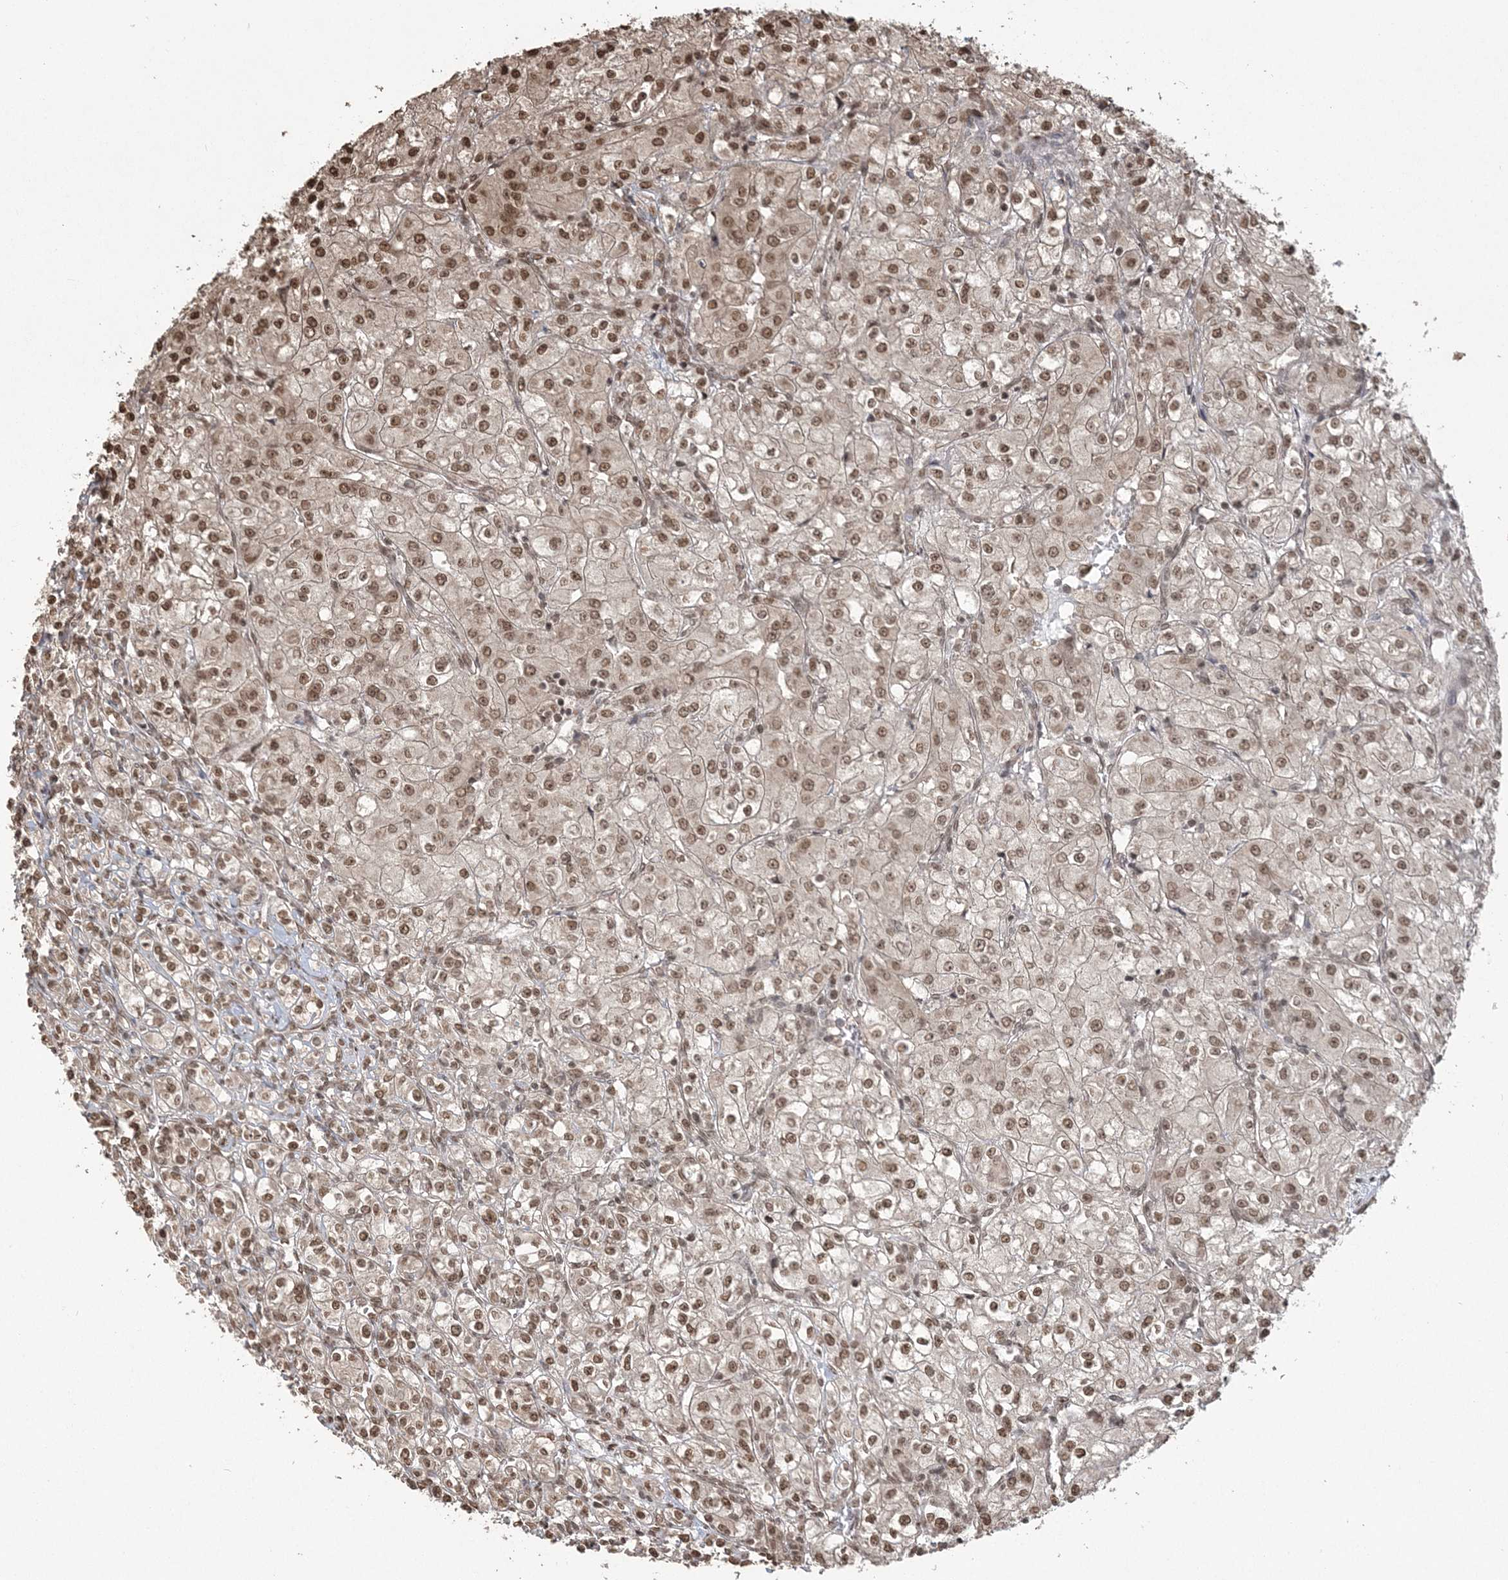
{"staining": {"intensity": "moderate", "quantity": ">75%", "location": "nuclear"}, "tissue": "renal cancer", "cell_type": "Tumor cells", "image_type": "cancer", "snomed": [{"axis": "morphology", "description": "Adenocarcinoma, NOS"}, {"axis": "topography", "description": "Kidney"}], "caption": "Renal cancer tissue demonstrates moderate nuclear expression in about >75% of tumor cells, visualized by immunohistochemistry.", "gene": "ZNF839", "patient": {"sex": "male", "age": 77}}